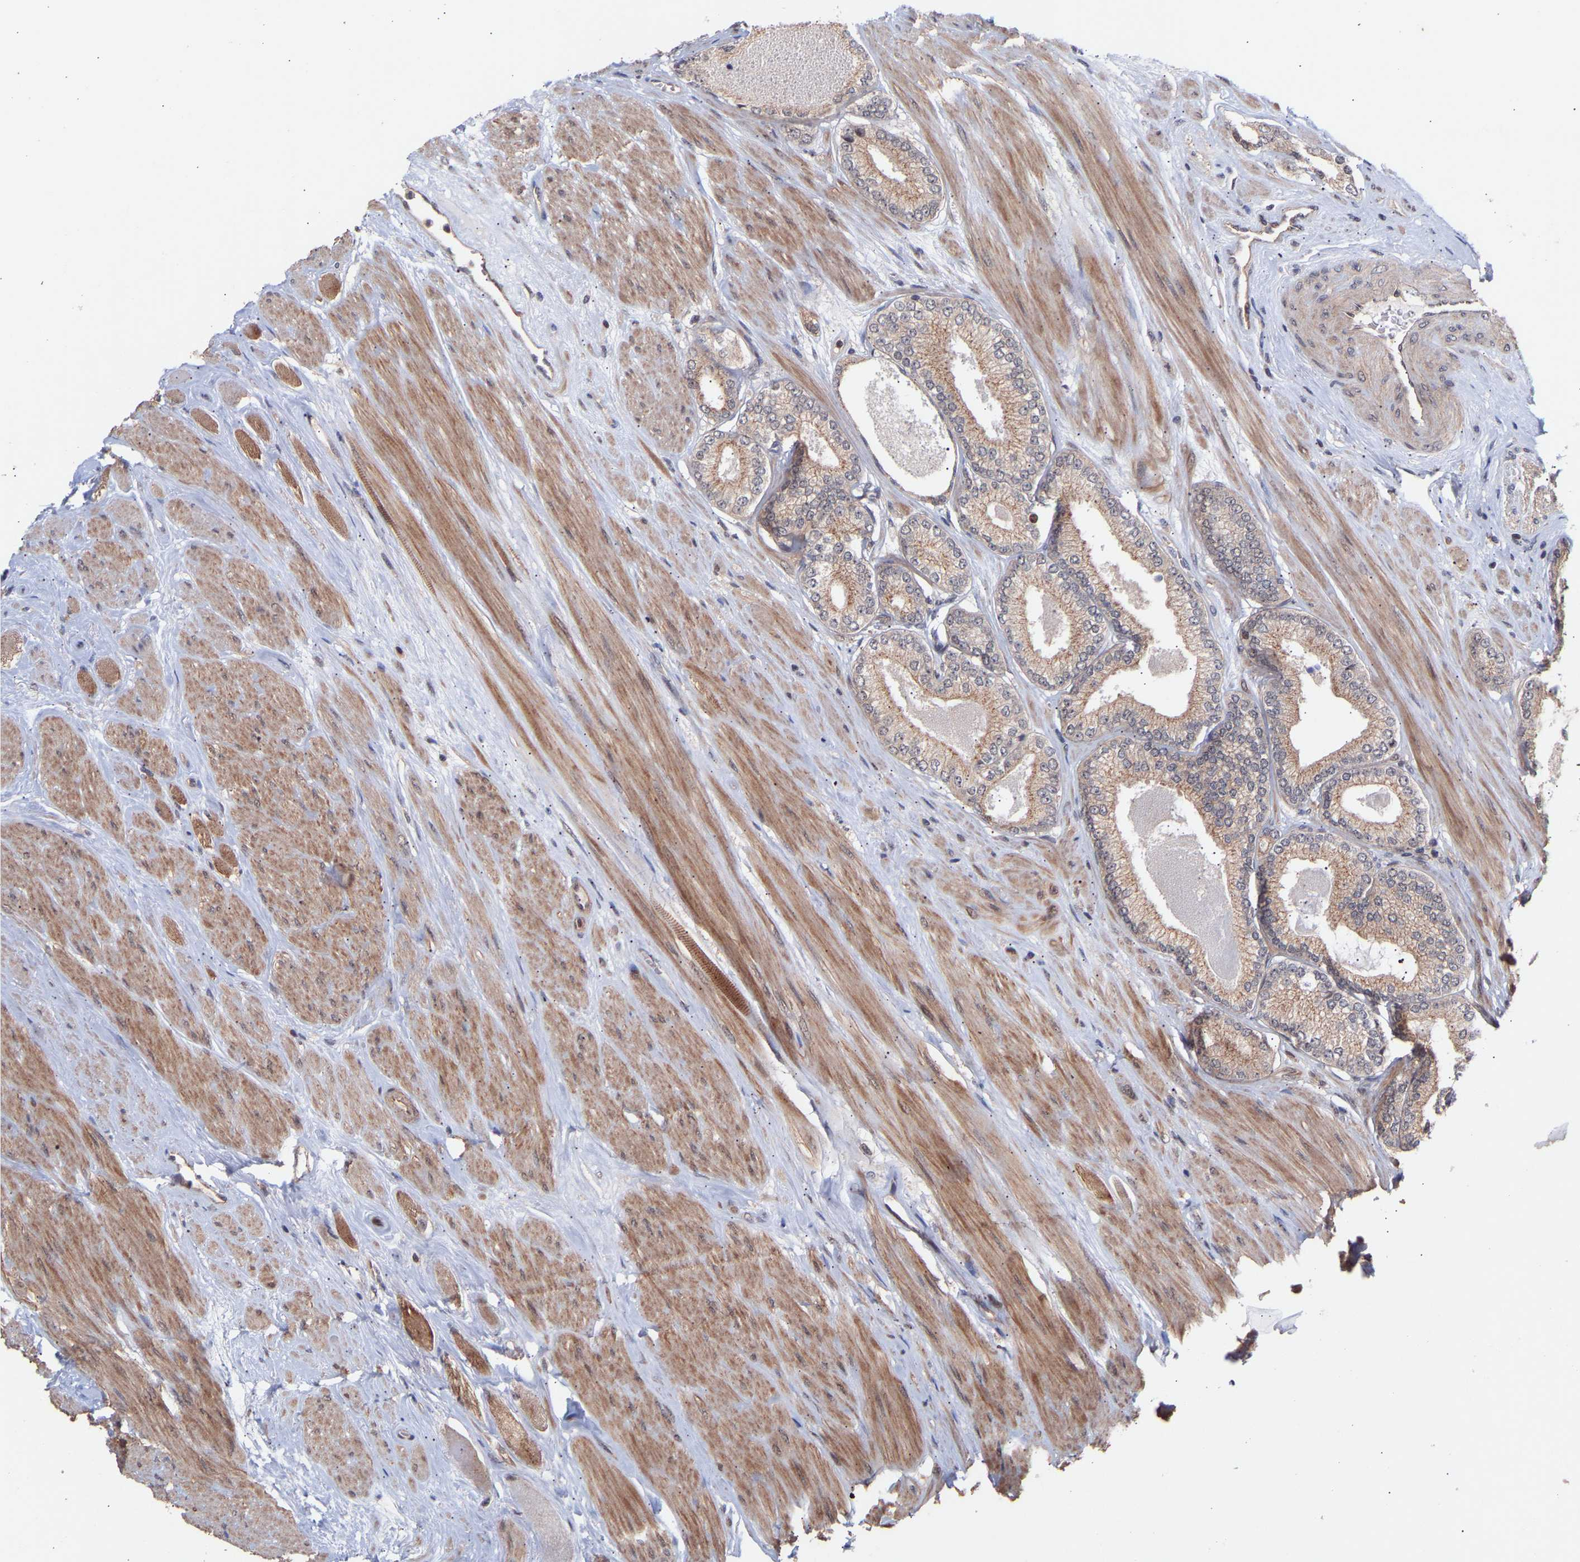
{"staining": {"intensity": "weak", "quantity": "<25%", "location": "cytoplasmic/membranous"}, "tissue": "prostate cancer", "cell_type": "Tumor cells", "image_type": "cancer", "snomed": [{"axis": "morphology", "description": "Adenocarcinoma, High grade"}, {"axis": "topography", "description": "Prostate"}], "caption": "The image shows no significant expression in tumor cells of prostate adenocarcinoma (high-grade). (DAB immunohistochemistry (IHC), high magnification).", "gene": "PDLIM5", "patient": {"sex": "male", "age": 61}}